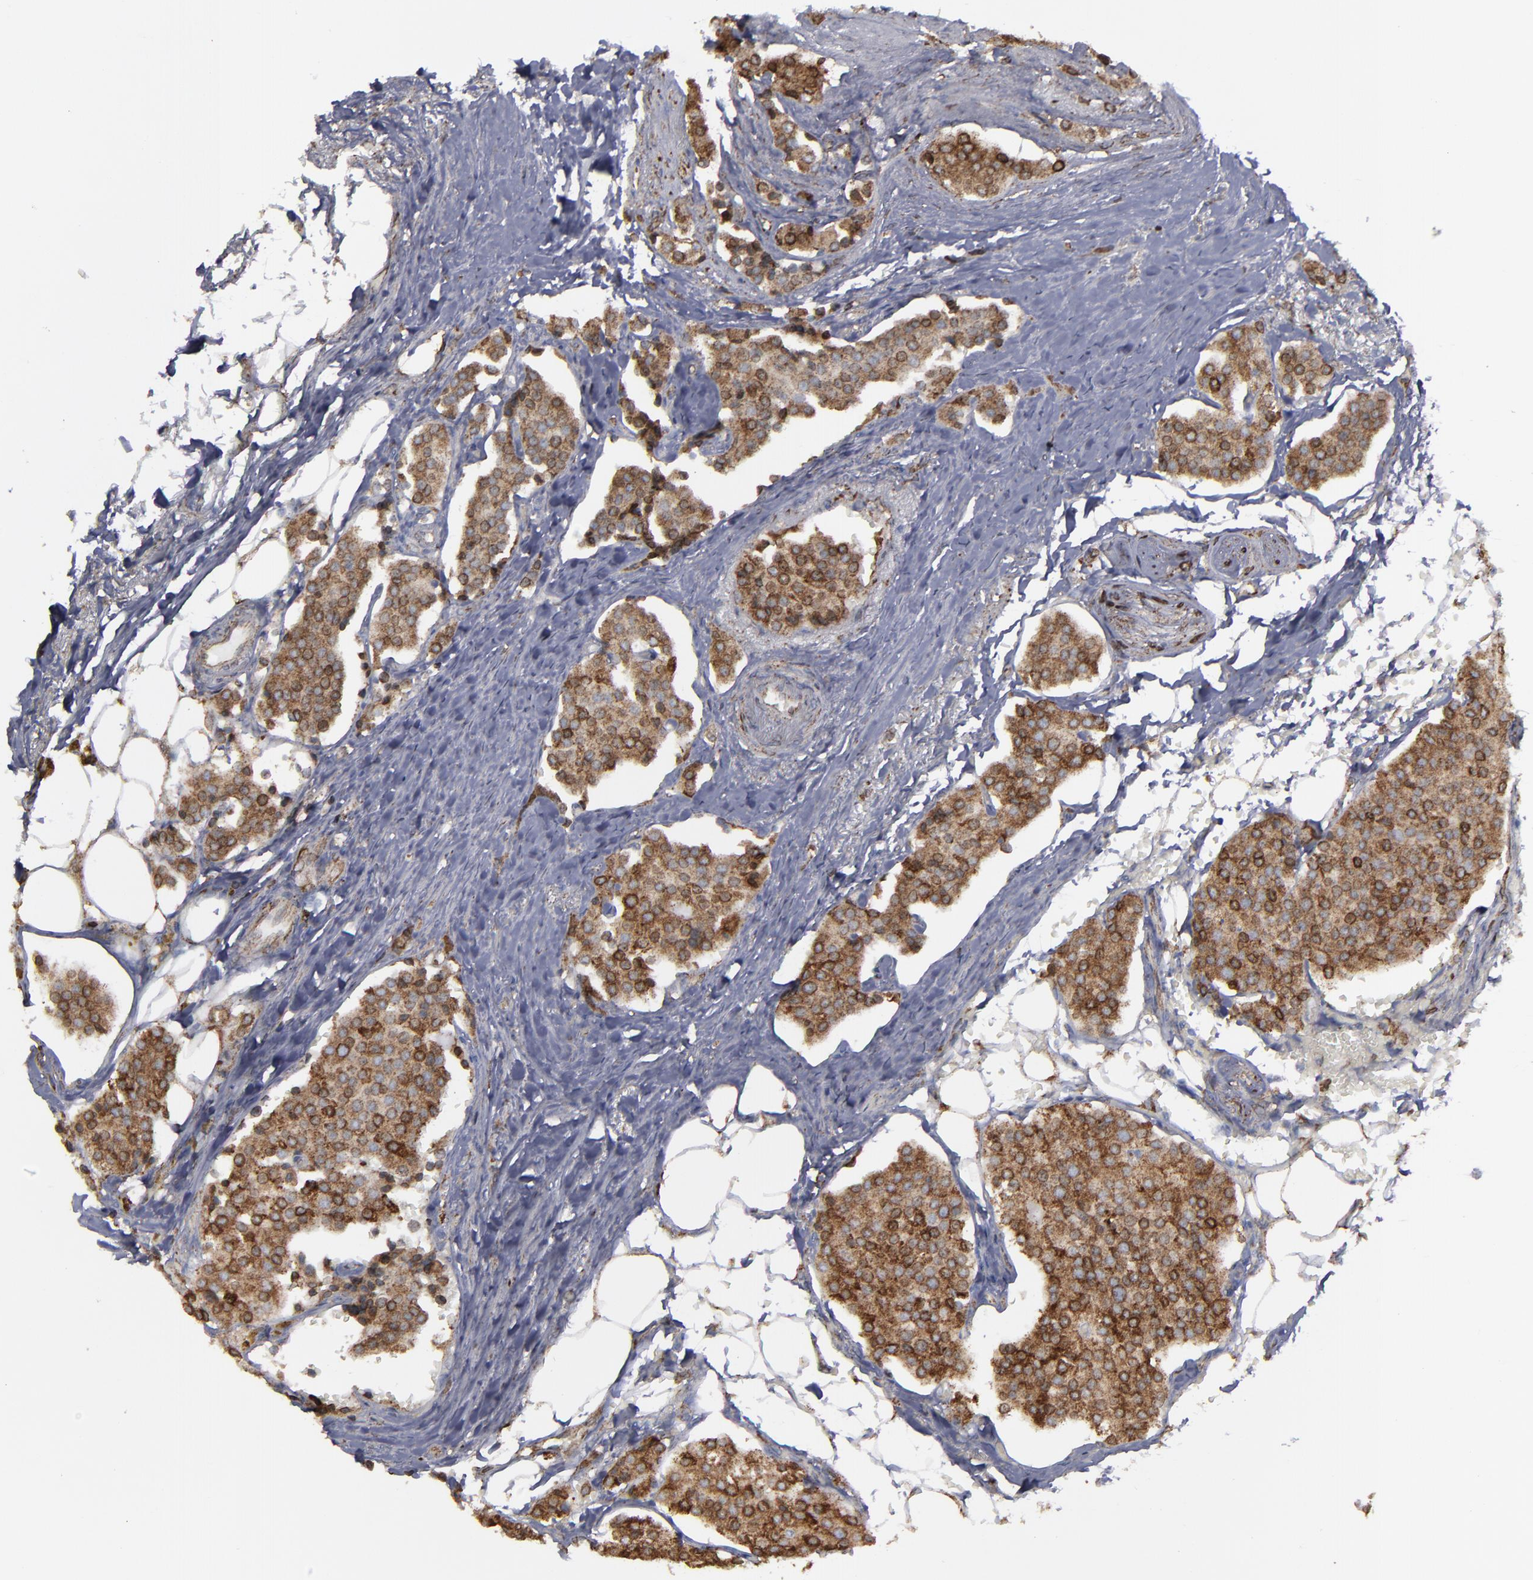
{"staining": {"intensity": "strong", "quantity": ">75%", "location": "cytoplasmic/membranous"}, "tissue": "carcinoid", "cell_type": "Tumor cells", "image_type": "cancer", "snomed": [{"axis": "morphology", "description": "Carcinoid, malignant, NOS"}, {"axis": "topography", "description": "Colon"}], "caption": "DAB immunohistochemical staining of human carcinoid shows strong cytoplasmic/membranous protein staining in about >75% of tumor cells.", "gene": "ERLIN2", "patient": {"sex": "female", "age": 61}}